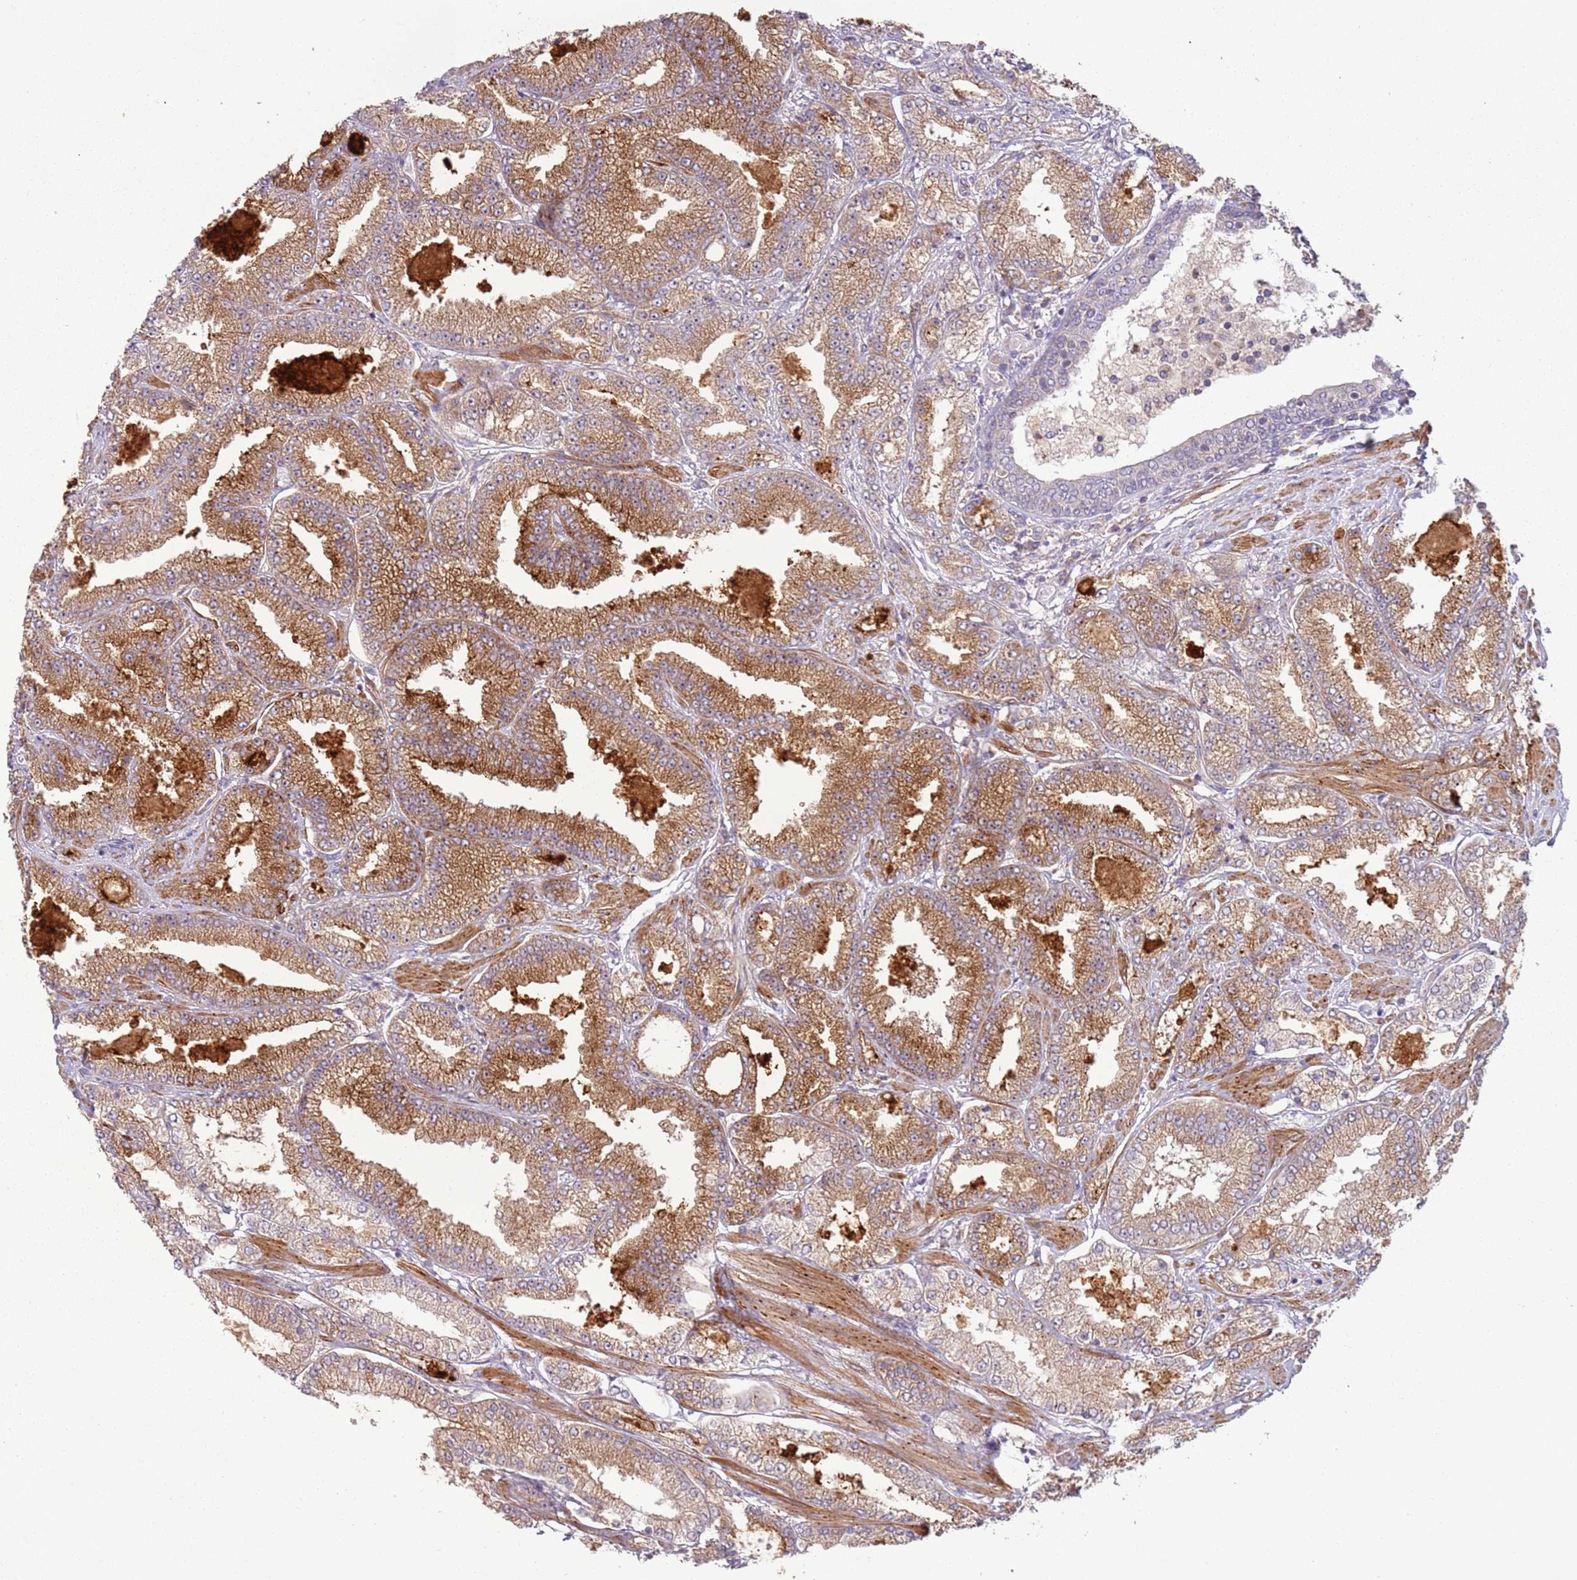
{"staining": {"intensity": "moderate", "quantity": ">75%", "location": "cytoplasmic/membranous"}, "tissue": "prostate cancer", "cell_type": "Tumor cells", "image_type": "cancer", "snomed": [{"axis": "morphology", "description": "Adenocarcinoma, High grade"}, {"axis": "topography", "description": "Prostate"}], "caption": "High-power microscopy captured an immunohistochemistry (IHC) image of prostate cancer (adenocarcinoma (high-grade)), revealing moderate cytoplasmic/membranous positivity in approximately >75% of tumor cells.", "gene": "DTD2", "patient": {"sex": "male", "age": 68}}